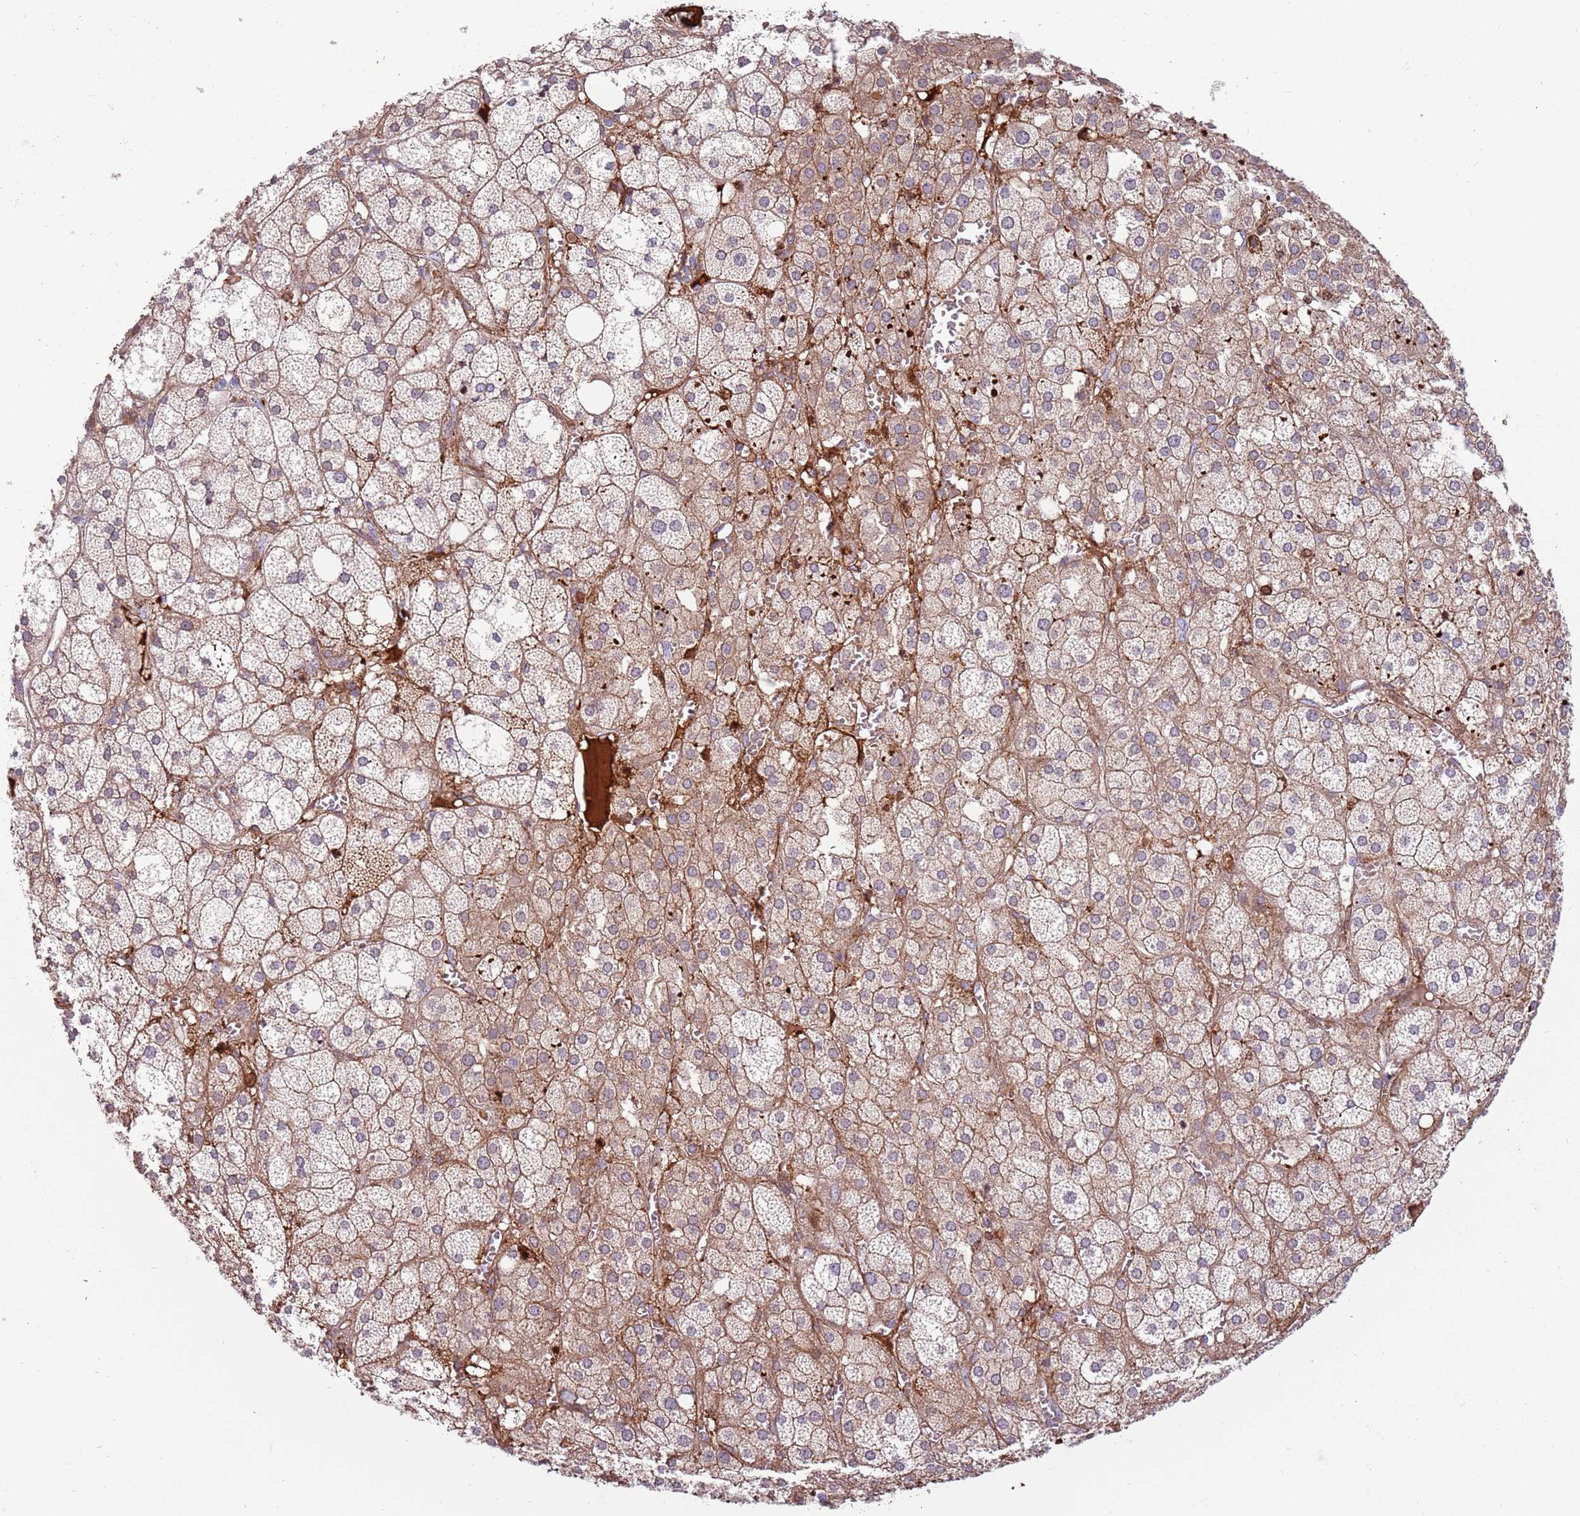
{"staining": {"intensity": "moderate", "quantity": "25%-75%", "location": "cytoplasmic/membranous"}, "tissue": "adrenal gland", "cell_type": "Glandular cells", "image_type": "normal", "snomed": [{"axis": "morphology", "description": "Normal tissue, NOS"}, {"axis": "topography", "description": "Adrenal gland"}], "caption": "Glandular cells demonstrate moderate cytoplasmic/membranous staining in approximately 25%-75% of cells in unremarkable adrenal gland. Immunohistochemistry stains the protein in brown and the nuclei are stained blue.", "gene": "NADK", "patient": {"sex": "female", "age": 61}}